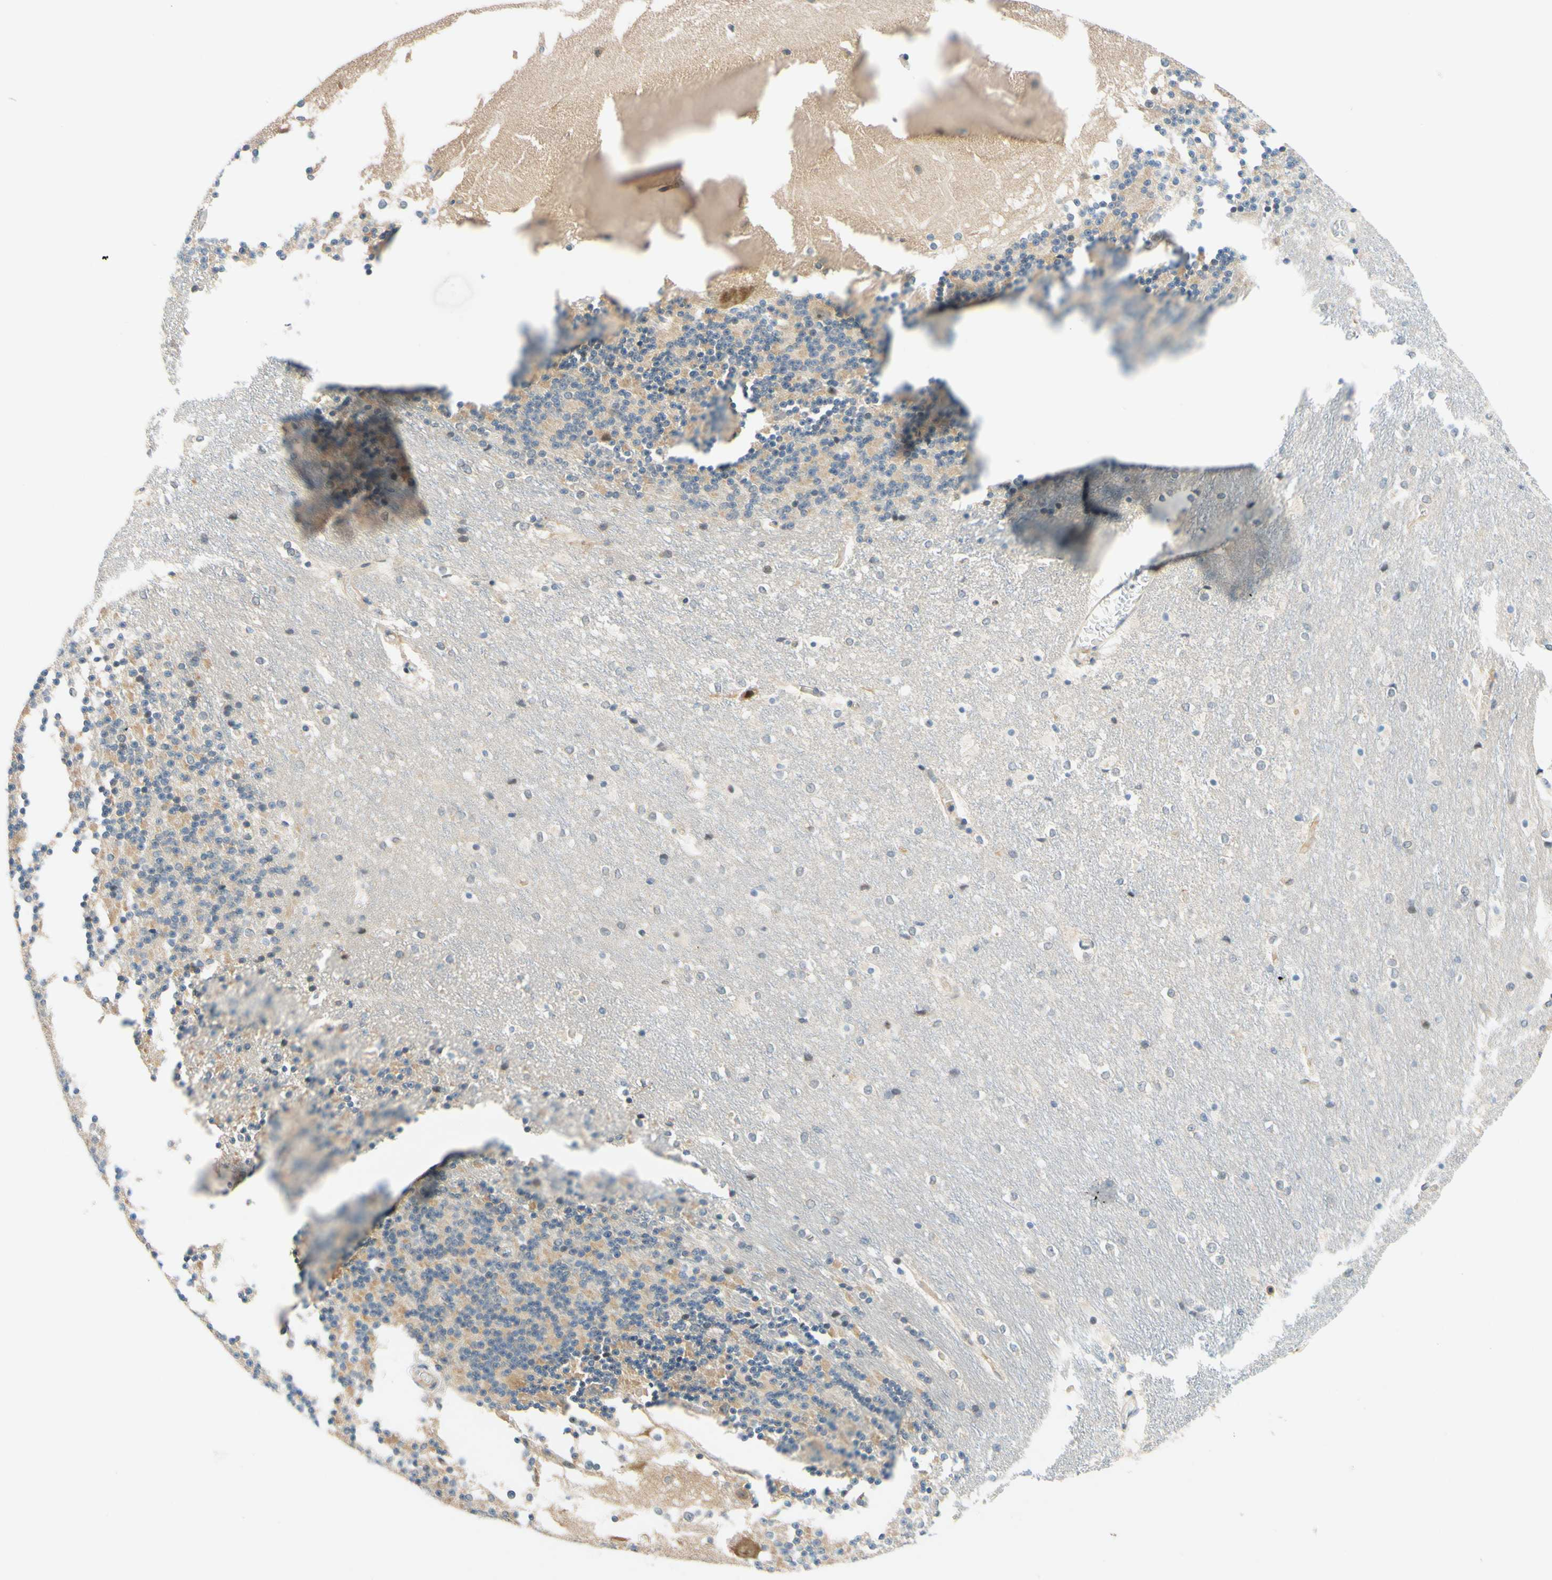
{"staining": {"intensity": "negative", "quantity": "none", "location": "none"}, "tissue": "cerebellum", "cell_type": "Cells in granular layer", "image_type": "normal", "snomed": [{"axis": "morphology", "description": "Normal tissue, NOS"}, {"axis": "topography", "description": "Cerebellum"}], "caption": "IHC histopathology image of benign cerebellum: cerebellum stained with DAB (3,3'-diaminobenzidine) displays no significant protein positivity in cells in granular layer. The staining was performed using DAB to visualize the protein expression in brown, while the nuclei were stained in blue with hematoxylin (Magnification: 20x).", "gene": "C2CD2L", "patient": {"sex": "female", "age": 19}}